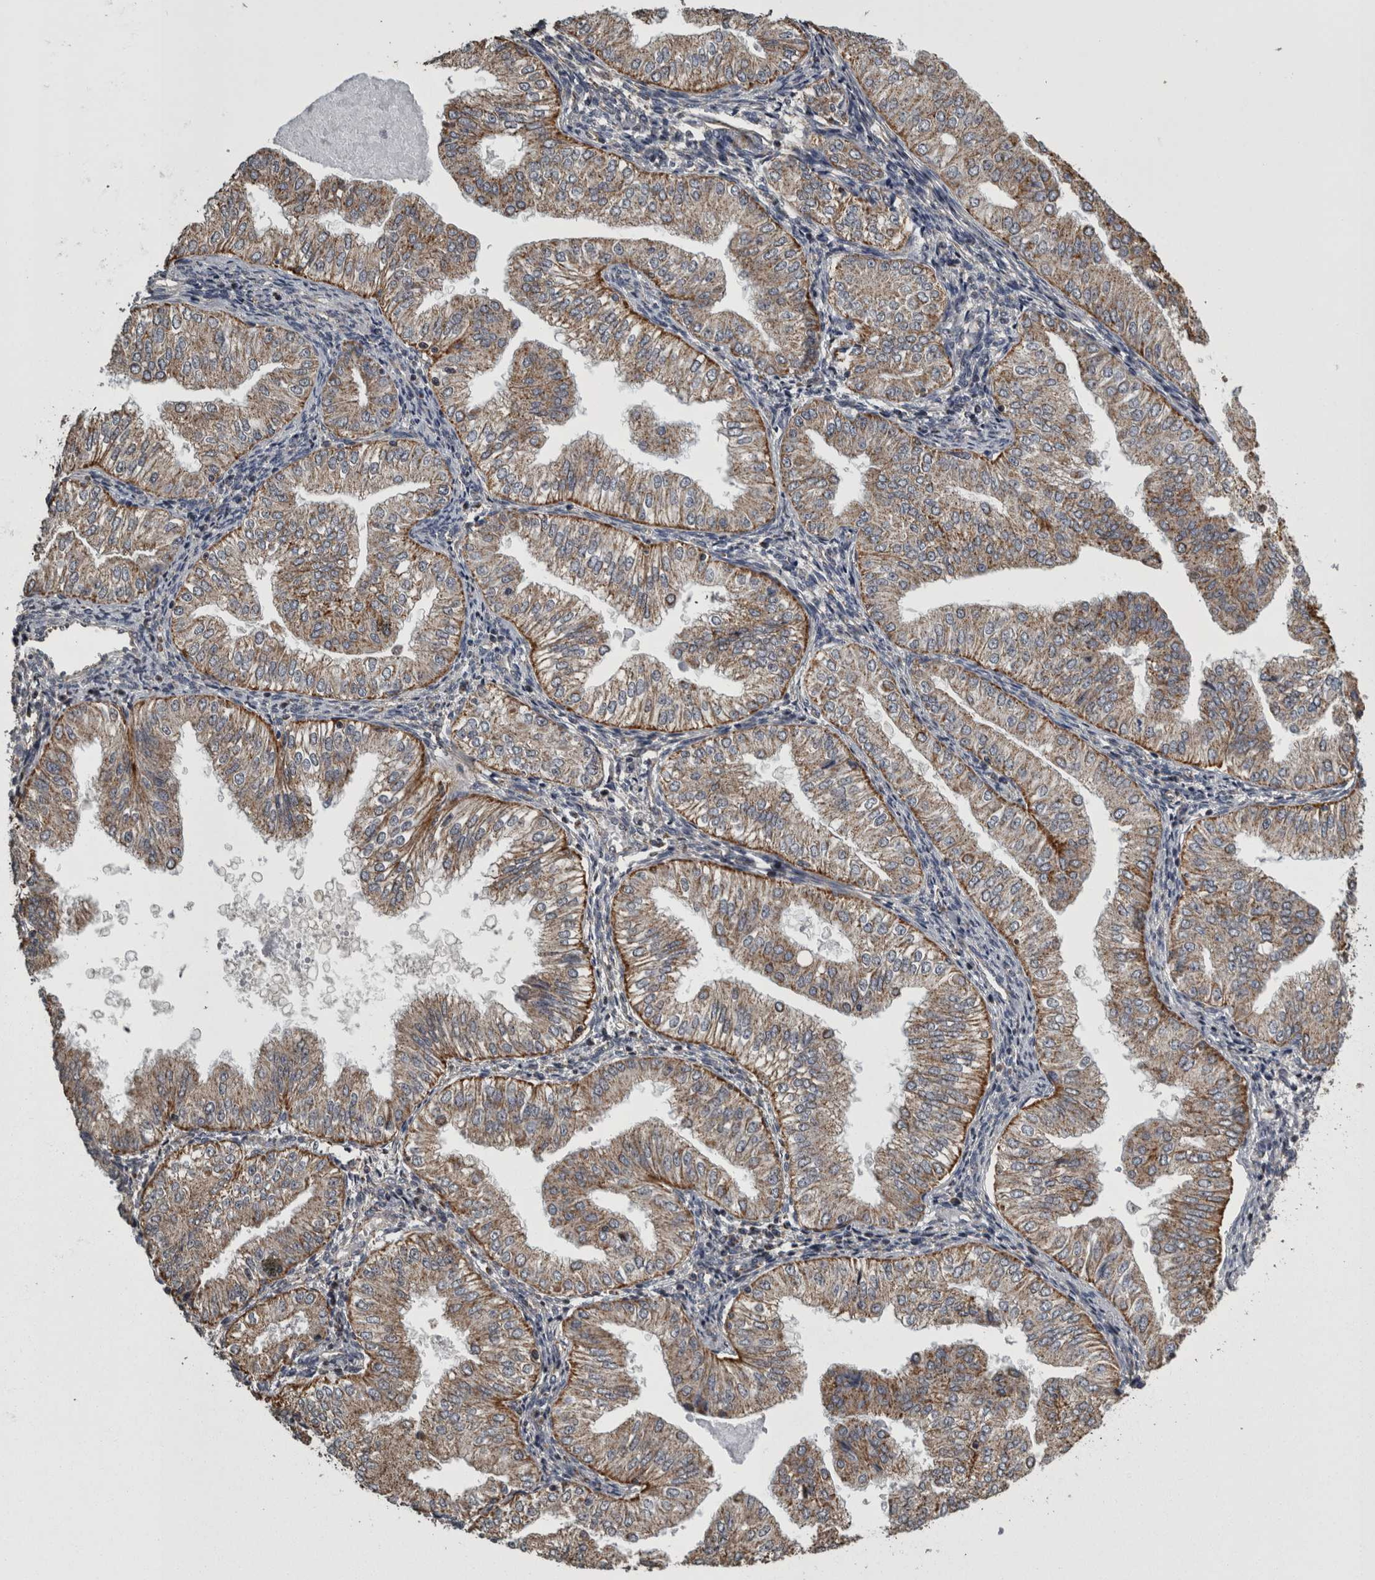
{"staining": {"intensity": "moderate", "quantity": ">75%", "location": "cytoplasmic/membranous"}, "tissue": "endometrial cancer", "cell_type": "Tumor cells", "image_type": "cancer", "snomed": [{"axis": "morphology", "description": "Normal tissue, NOS"}, {"axis": "morphology", "description": "Adenocarcinoma, NOS"}, {"axis": "topography", "description": "Endometrium"}], "caption": "The photomicrograph exhibits staining of endometrial adenocarcinoma, revealing moderate cytoplasmic/membranous protein staining (brown color) within tumor cells. The protein is shown in brown color, while the nuclei are stained blue.", "gene": "FRK", "patient": {"sex": "female", "age": 53}}